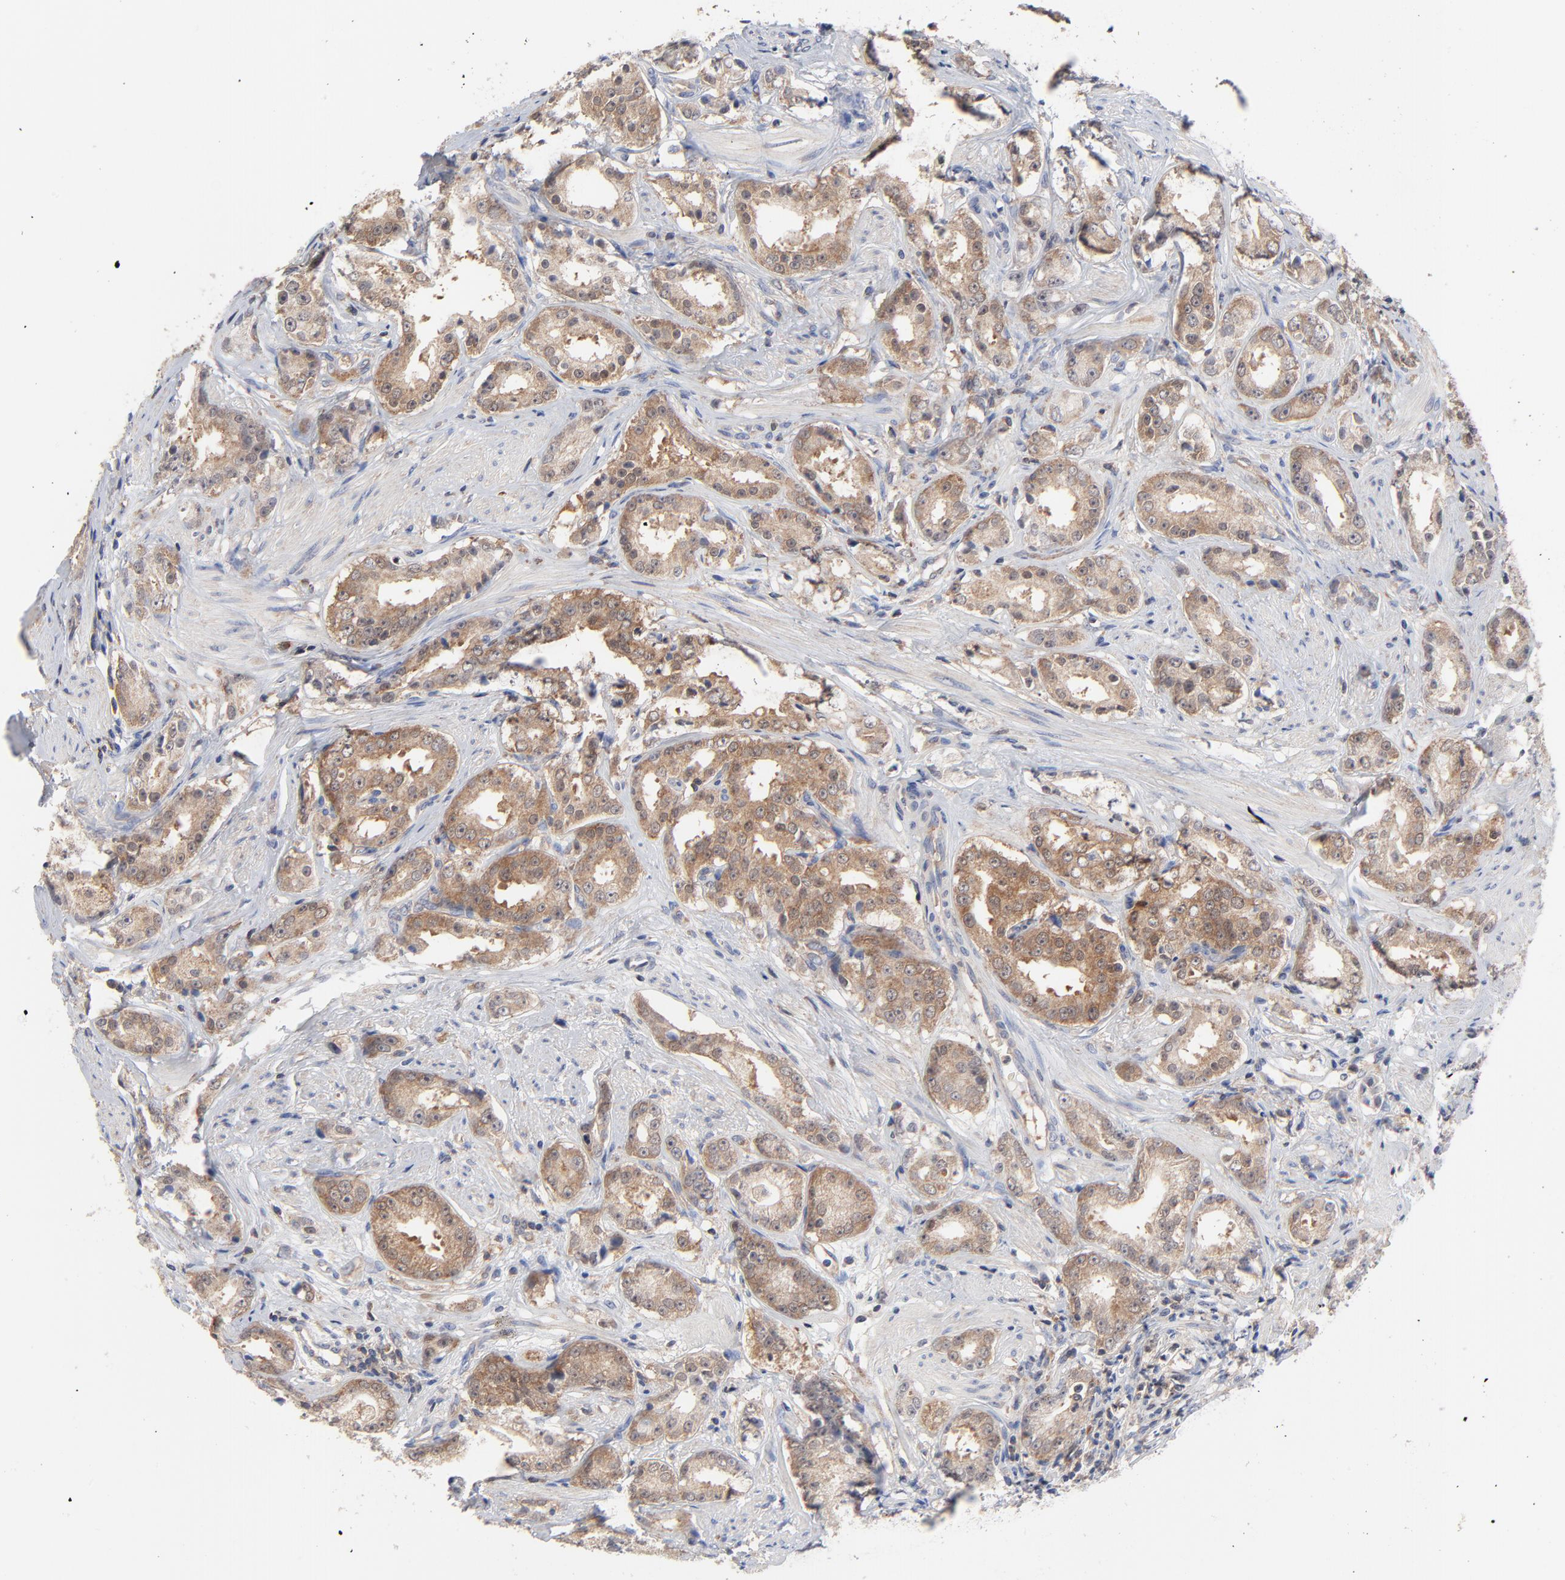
{"staining": {"intensity": "strong", "quantity": ">75%", "location": "cytoplasmic/membranous"}, "tissue": "prostate cancer", "cell_type": "Tumor cells", "image_type": "cancer", "snomed": [{"axis": "morphology", "description": "Adenocarcinoma, Medium grade"}, {"axis": "topography", "description": "Prostate"}], "caption": "This is an image of immunohistochemistry (IHC) staining of medium-grade adenocarcinoma (prostate), which shows strong positivity in the cytoplasmic/membranous of tumor cells.", "gene": "CAB39L", "patient": {"sex": "male", "age": 53}}